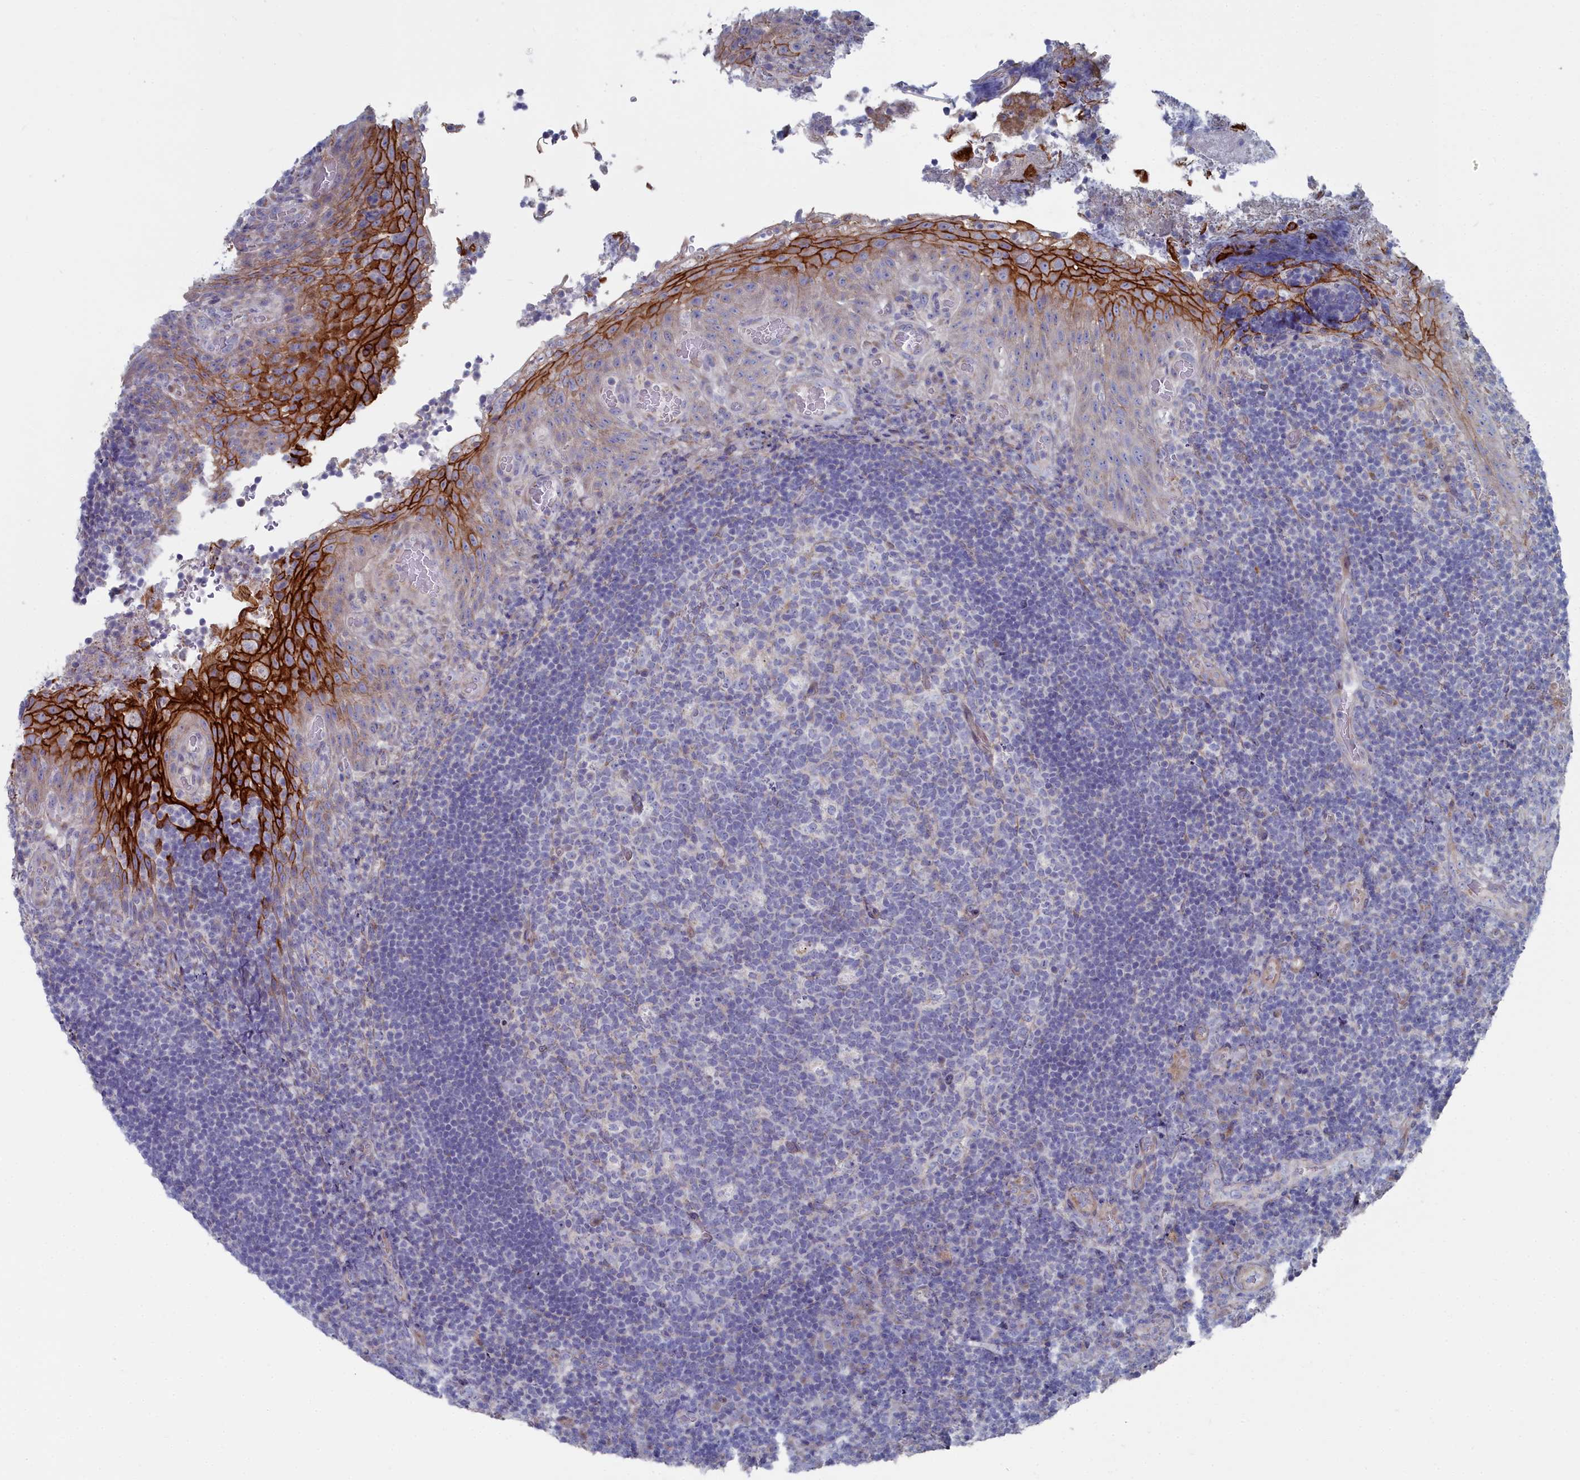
{"staining": {"intensity": "negative", "quantity": "none", "location": "none"}, "tissue": "tonsil", "cell_type": "Germinal center cells", "image_type": "normal", "snomed": [{"axis": "morphology", "description": "Normal tissue, NOS"}, {"axis": "topography", "description": "Tonsil"}], "caption": "Unremarkable tonsil was stained to show a protein in brown. There is no significant positivity in germinal center cells. The staining is performed using DAB (3,3'-diaminobenzidine) brown chromogen with nuclei counter-stained in using hematoxylin.", "gene": "SHISAL2A", "patient": {"sex": "male", "age": 17}}